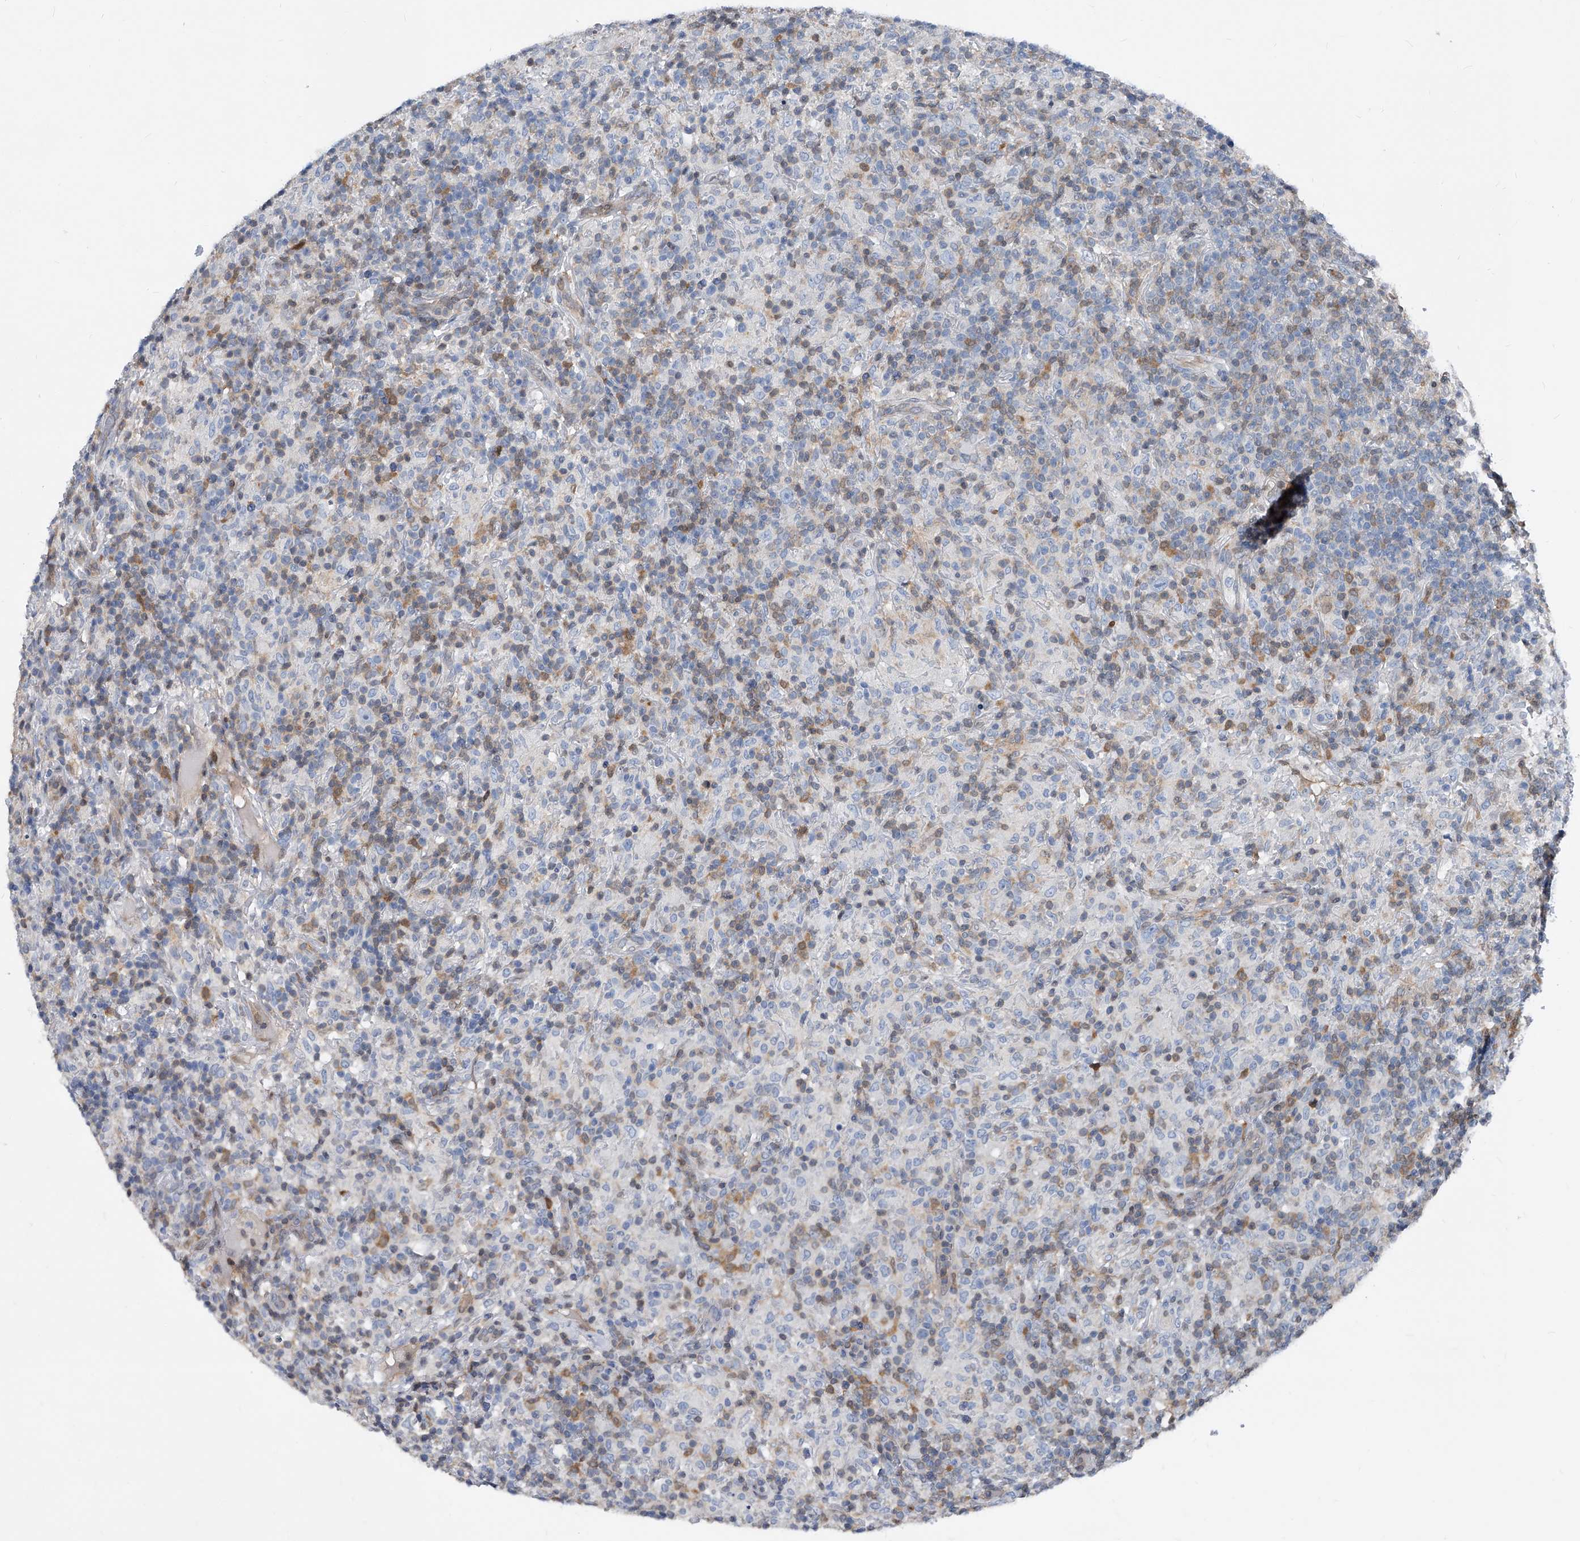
{"staining": {"intensity": "negative", "quantity": "none", "location": "none"}, "tissue": "lymphoma", "cell_type": "Tumor cells", "image_type": "cancer", "snomed": [{"axis": "morphology", "description": "Hodgkin's disease, NOS"}, {"axis": "topography", "description": "Lymph node"}], "caption": "DAB (3,3'-diaminobenzidine) immunohistochemical staining of Hodgkin's disease shows no significant expression in tumor cells.", "gene": "MAP2K6", "patient": {"sex": "male", "age": 70}}